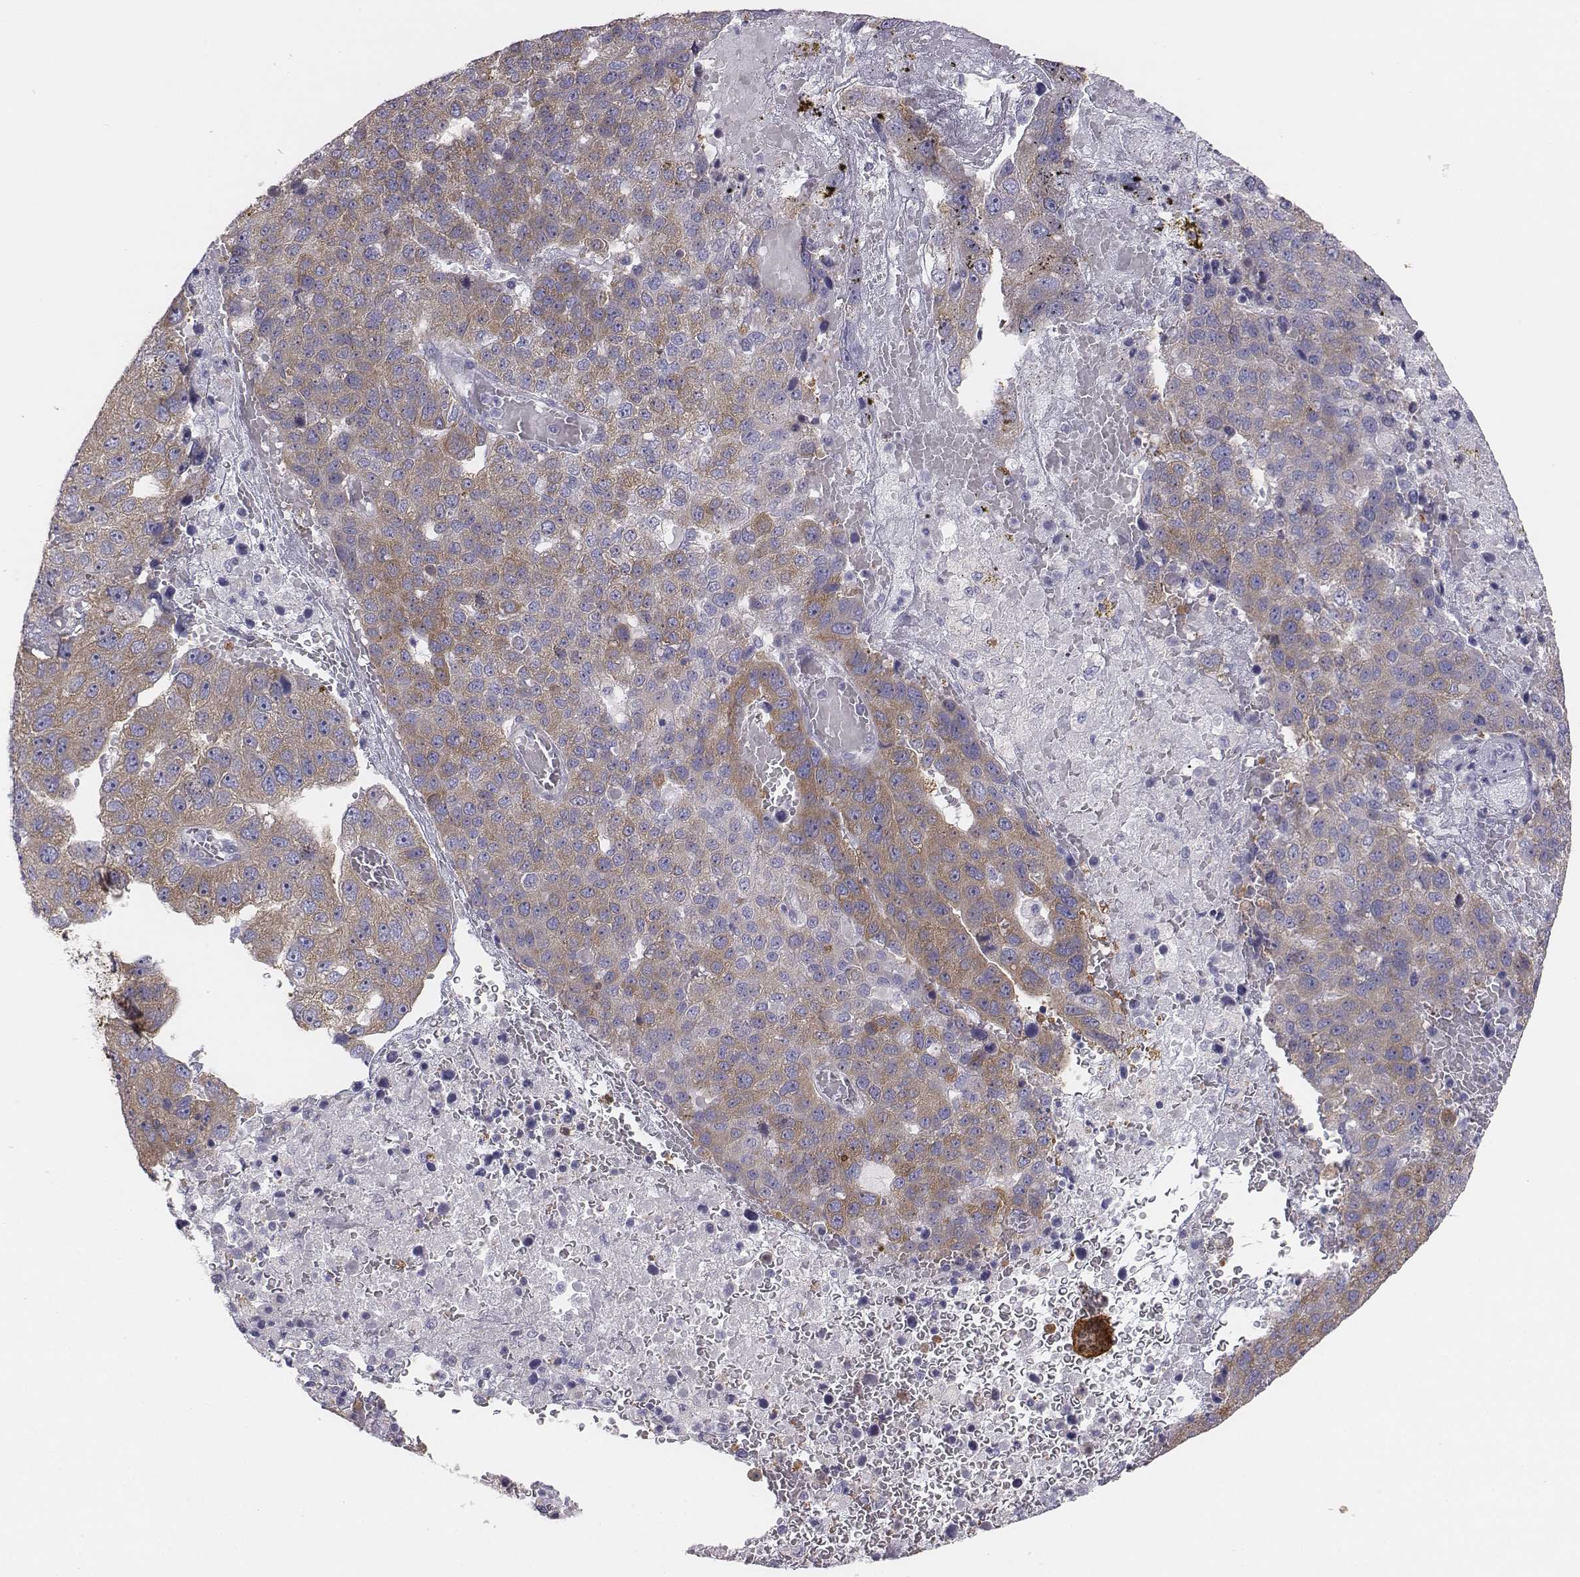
{"staining": {"intensity": "moderate", "quantity": "25%-75%", "location": "cytoplasmic/membranous"}, "tissue": "pancreatic cancer", "cell_type": "Tumor cells", "image_type": "cancer", "snomed": [{"axis": "morphology", "description": "Adenocarcinoma, NOS"}, {"axis": "topography", "description": "Pancreas"}], "caption": "There is medium levels of moderate cytoplasmic/membranous positivity in tumor cells of pancreatic adenocarcinoma, as demonstrated by immunohistochemical staining (brown color).", "gene": "CHST14", "patient": {"sex": "female", "age": 61}}